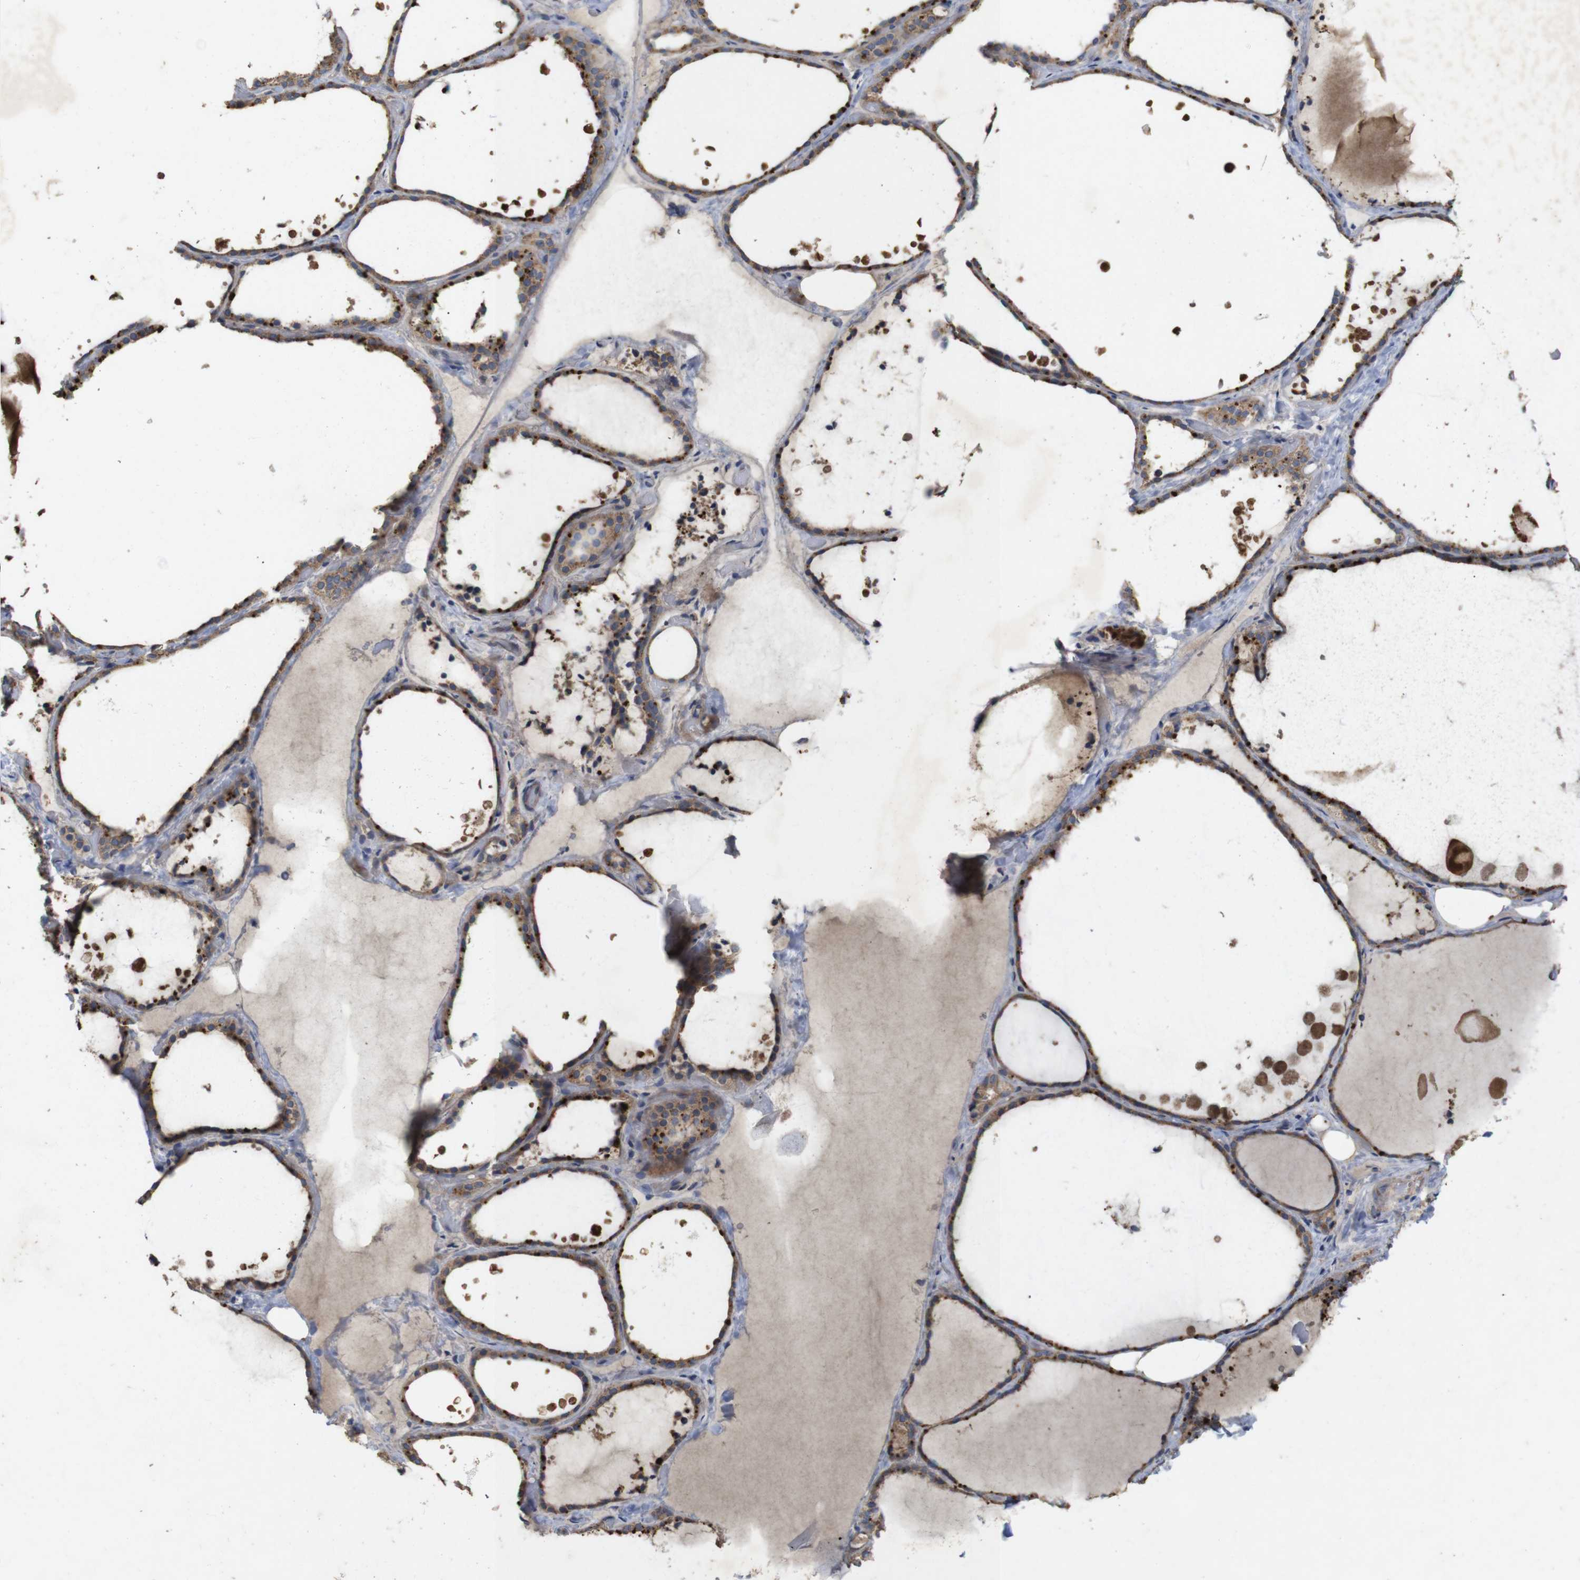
{"staining": {"intensity": "moderate", "quantity": ">75%", "location": "cytoplasmic/membranous"}, "tissue": "thyroid gland", "cell_type": "Glandular cells", "image_type": "normal", "snomed": [{"axis": "morphology", "description": "Normal tissue, NOS"}, {"axis": "topography", "description": "Thyroid gland"}], "caption": "Glandular cells exhibit medium levels of moderate cytoplasmic/membranous staining in approximately >75% of cells in benign human thyroid gland. The staining was performed using DAB to visualize the protein expression in brown, while the nuclei were stained in blue with hematoxylin (Magnification: 20x).", "gene": "KCNS3", "patient": {"sex": "female", "age": 44}}